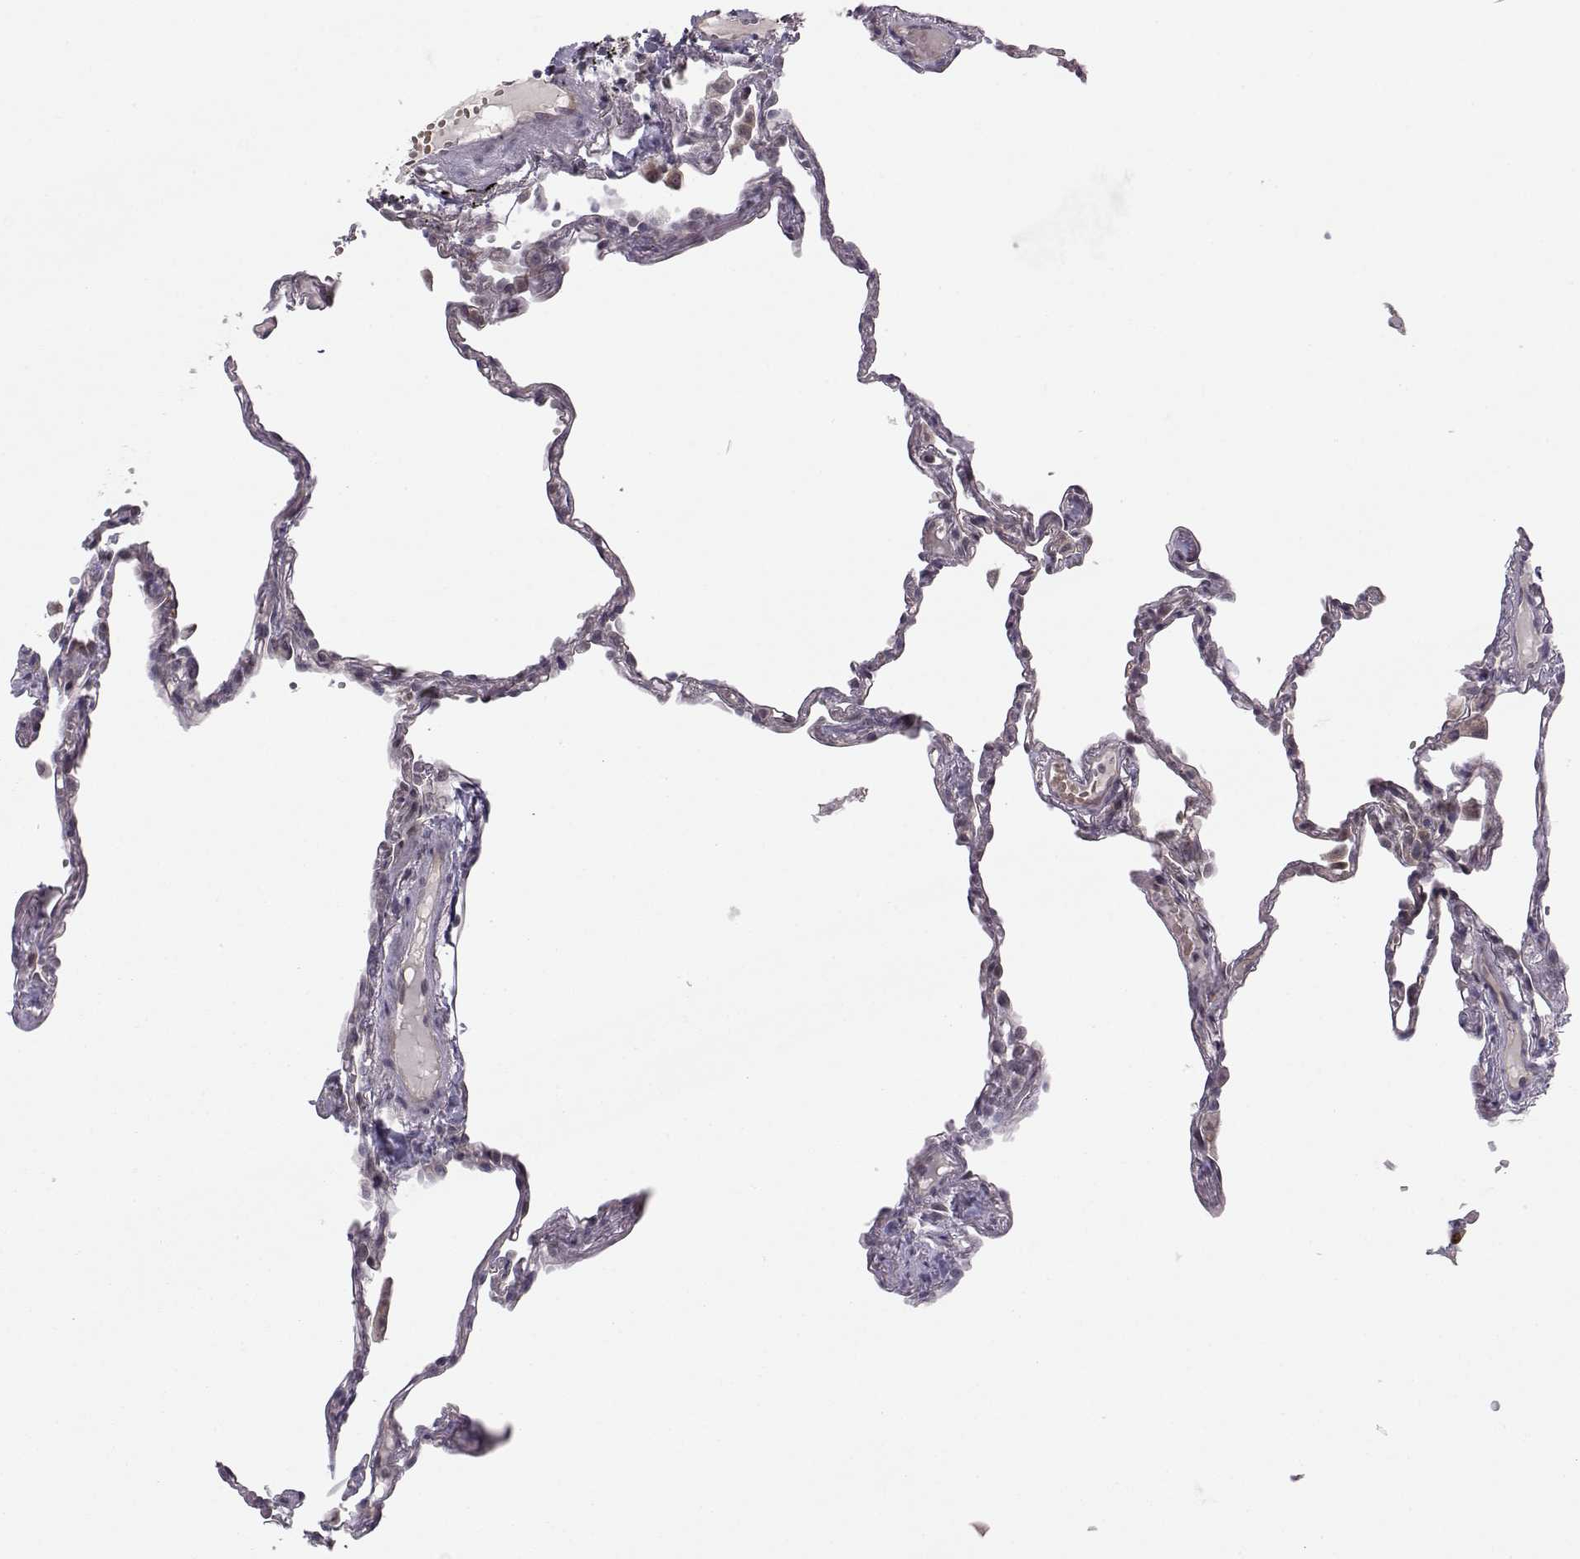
{"staining": {"intensity": "negative", "quantity": "none", "location": "none"}, "tissue": "lung", "cell_type": "Alveolar cells", "image_type": "normal", "snomed": [{"axis": "morphology", "description": "Normal tissue, NOS"}, {"axis": "topography", "description": "Lung"}], "caption": "Immunohistochemistry (IHC) of normal lung reveals no staining in alveolar cells. (DAB (3,3'-diaminobenzidine) immunohistochemistry (IHC) visualized using brightfield microscopy, high magnification).", "gene": "KIF13B", "patient": {"sex": "male", "age": 78}}